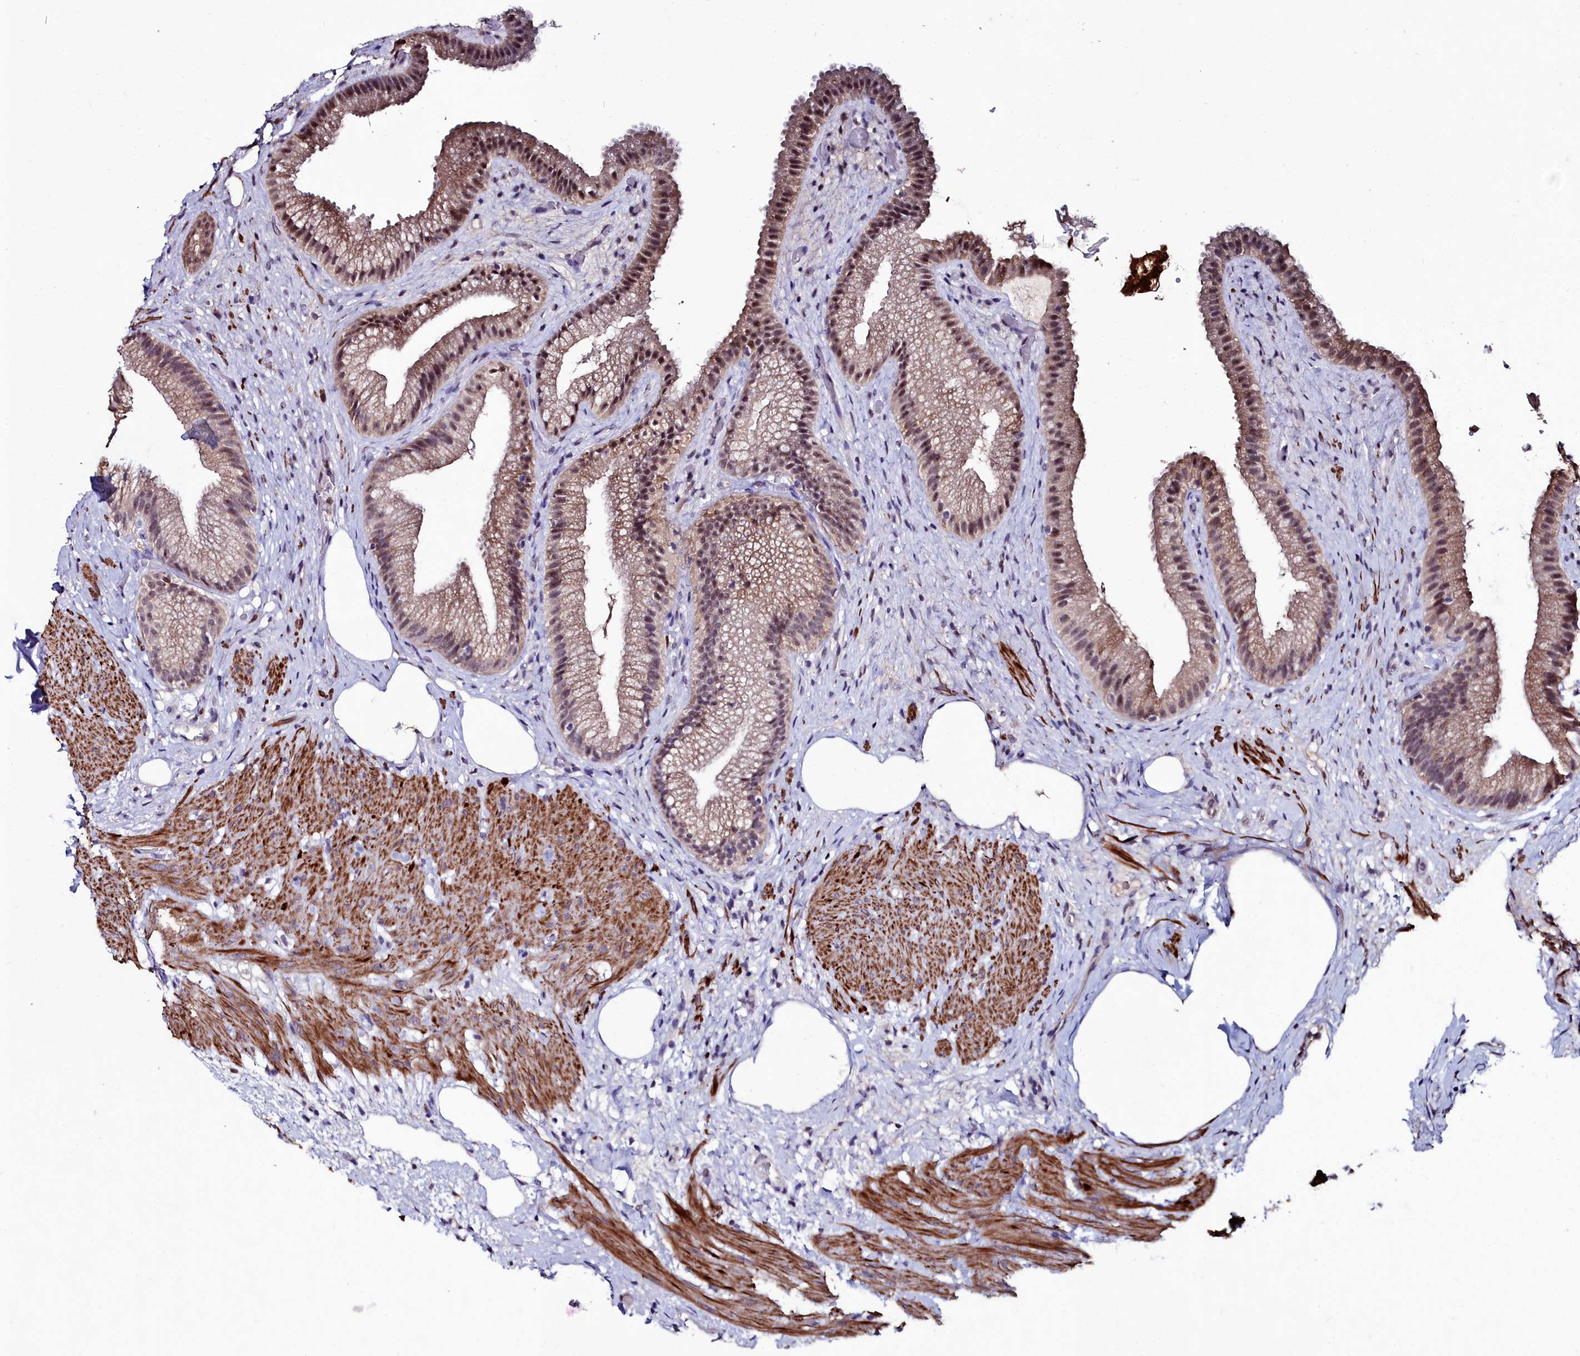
{"staining": {"intensity": "moderate", "quantity": "25%-75%", "location": "cytoplasmic/membranous,nuclear"}, "tissue": "gallbladder", "cell_type": "Glandular cells", "image_type": "normal", "snomed": [{"axis": "morphology", "description": "Normal tissue, NOS"}, {"axis": "morphology", "description": "Inflammation, NOS"}, {"axis": "topography", "description": "Gallbladder"}], "caption": "Glandular cells show moderate cytoplasmic/membranous,nuclear staining in approximately 25%-75% of cells in normal gallbladder. The staining is performed using DAB brown chromogen to label protein expression. The nuclei are counter-stained blue using hematoxylin.", "gene": "AMBRA1", "patient": {"sex": "male", "age": 51}}